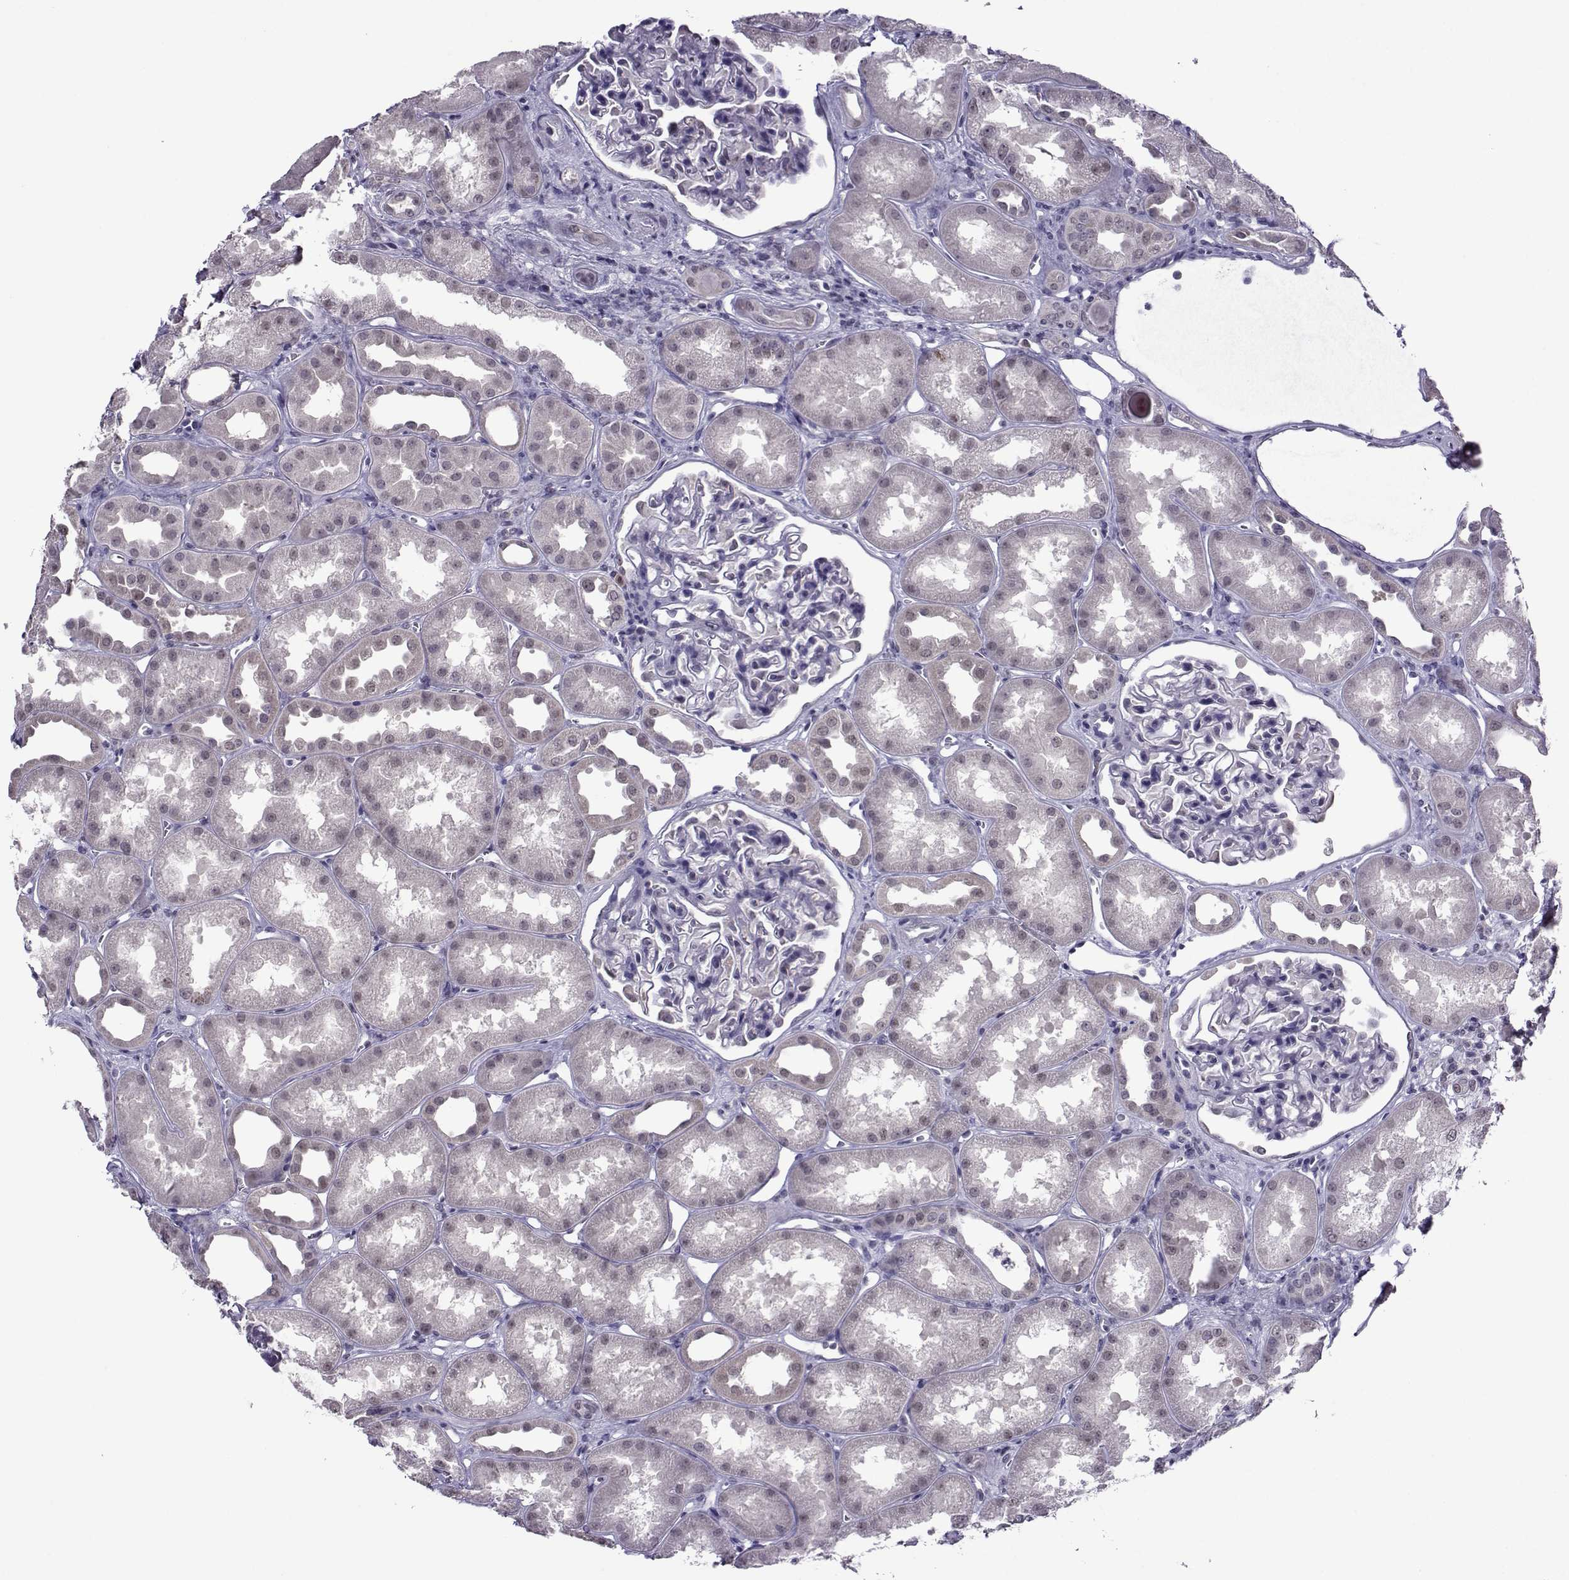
{"staining": {"intensity": "negative", "quantity": "none", "location": "none"}, "tissue": "kidney", "cell_type": "Cells in glomeruli", "image_type": "normal", "snomed": [{"axis": "morphology", "description": "Normal tissue, NOS"}, {"axis": "topography", "description": "Kidney"}], "caption": "IHC image of benign human kidney stained for a protein (brown), which exhibits no positivity in cells in glomeruli.", "gene": "DDX20", "patient": {"sex": "male", "age": 61}}